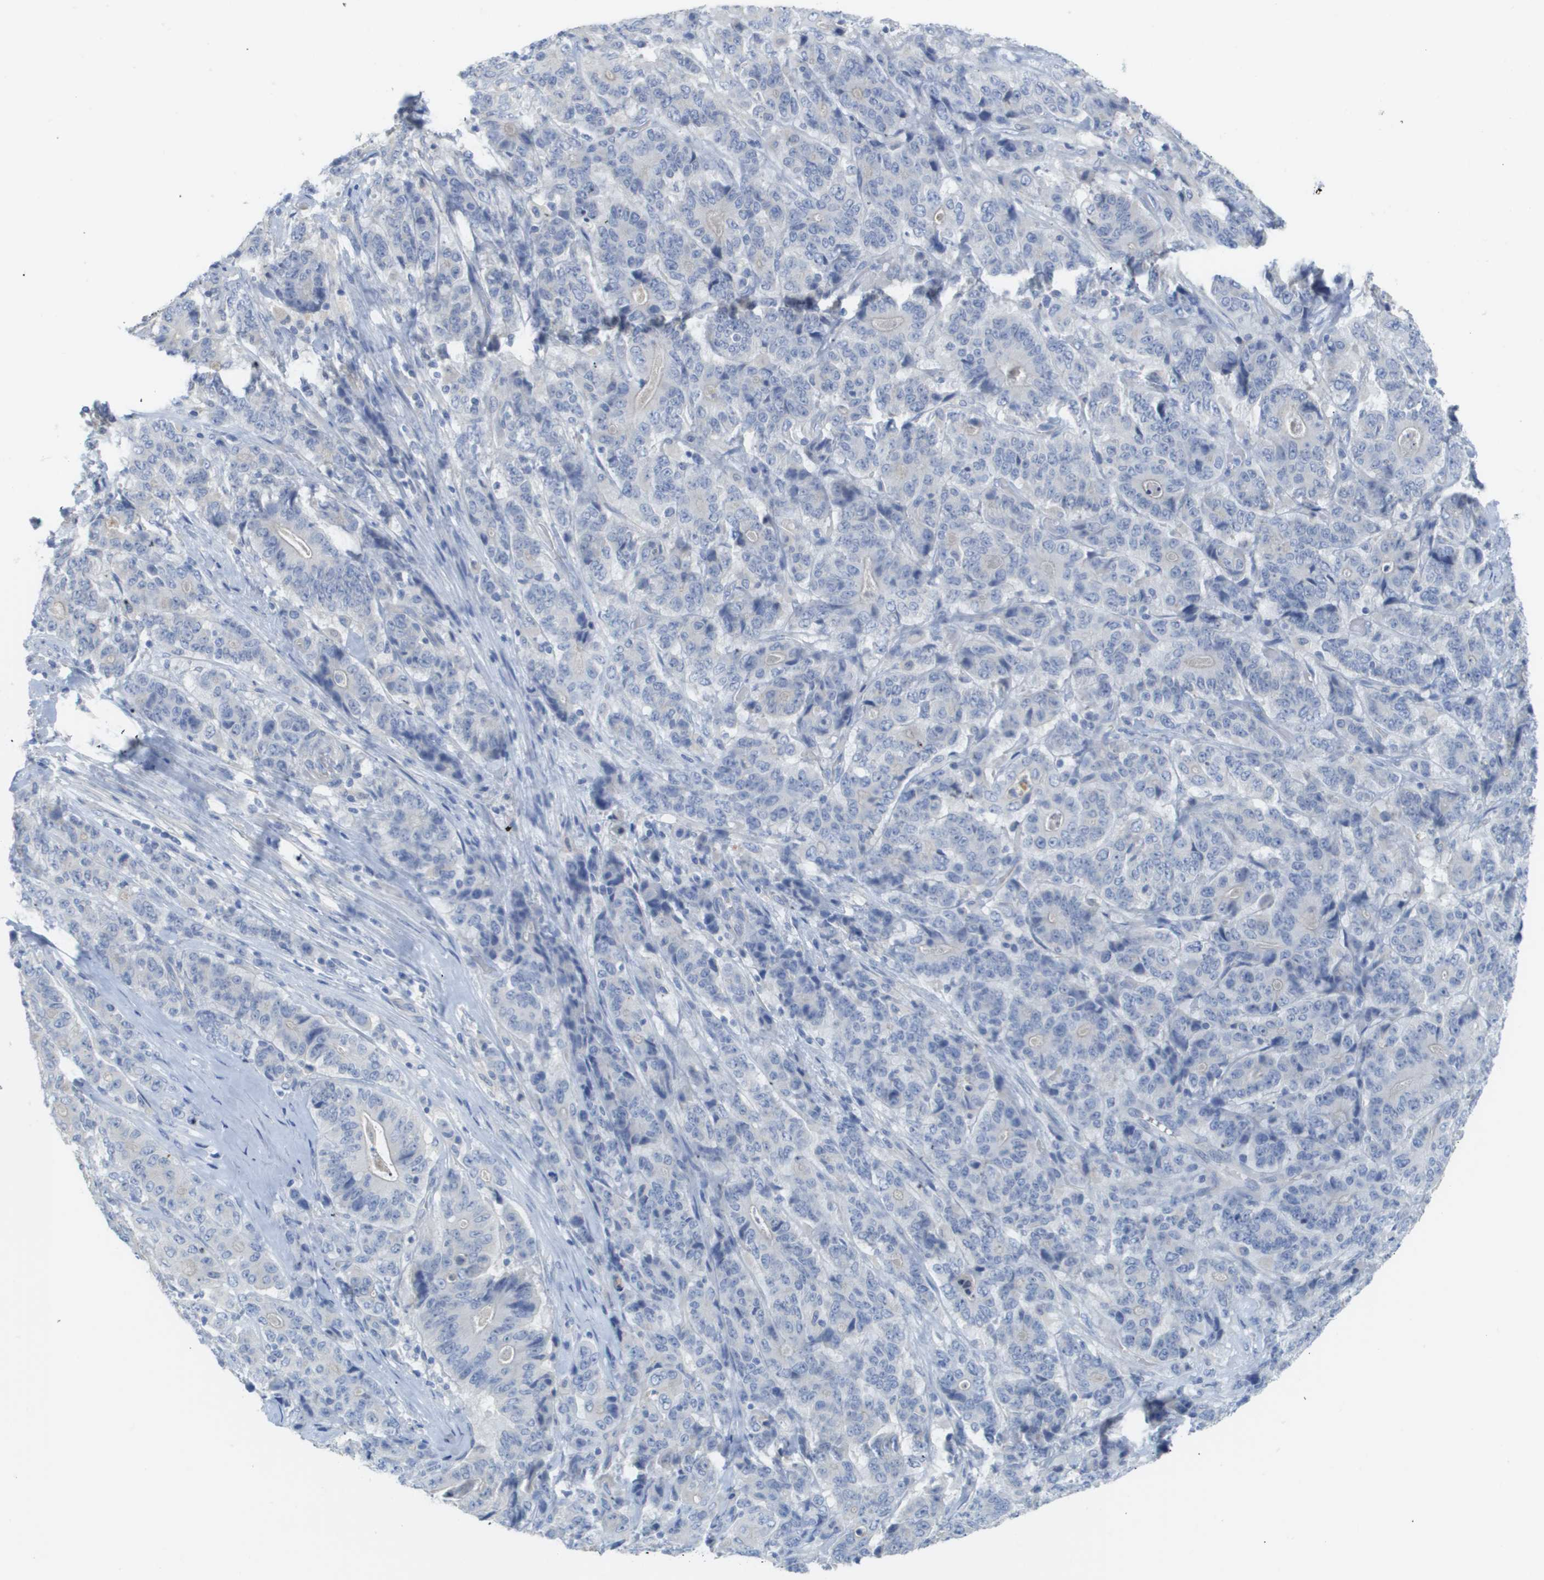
{"staining": {"intensity": "negative", "quantity": "none", "location": "none"}, "tissue": "stomach cancer", "cell_type": "Tumor cells", "image_type": "cancer", "snomed": [{"axis": "morphology", "description": "Adenocarcinoma, NOS"}, {"axis": "topography", "description": "Stomach"}], "caption": "Tumor cells show no significant positivity in stomach cancer.", "gene": "MYL3", "patient": {"sex": "female", "age": 73}}